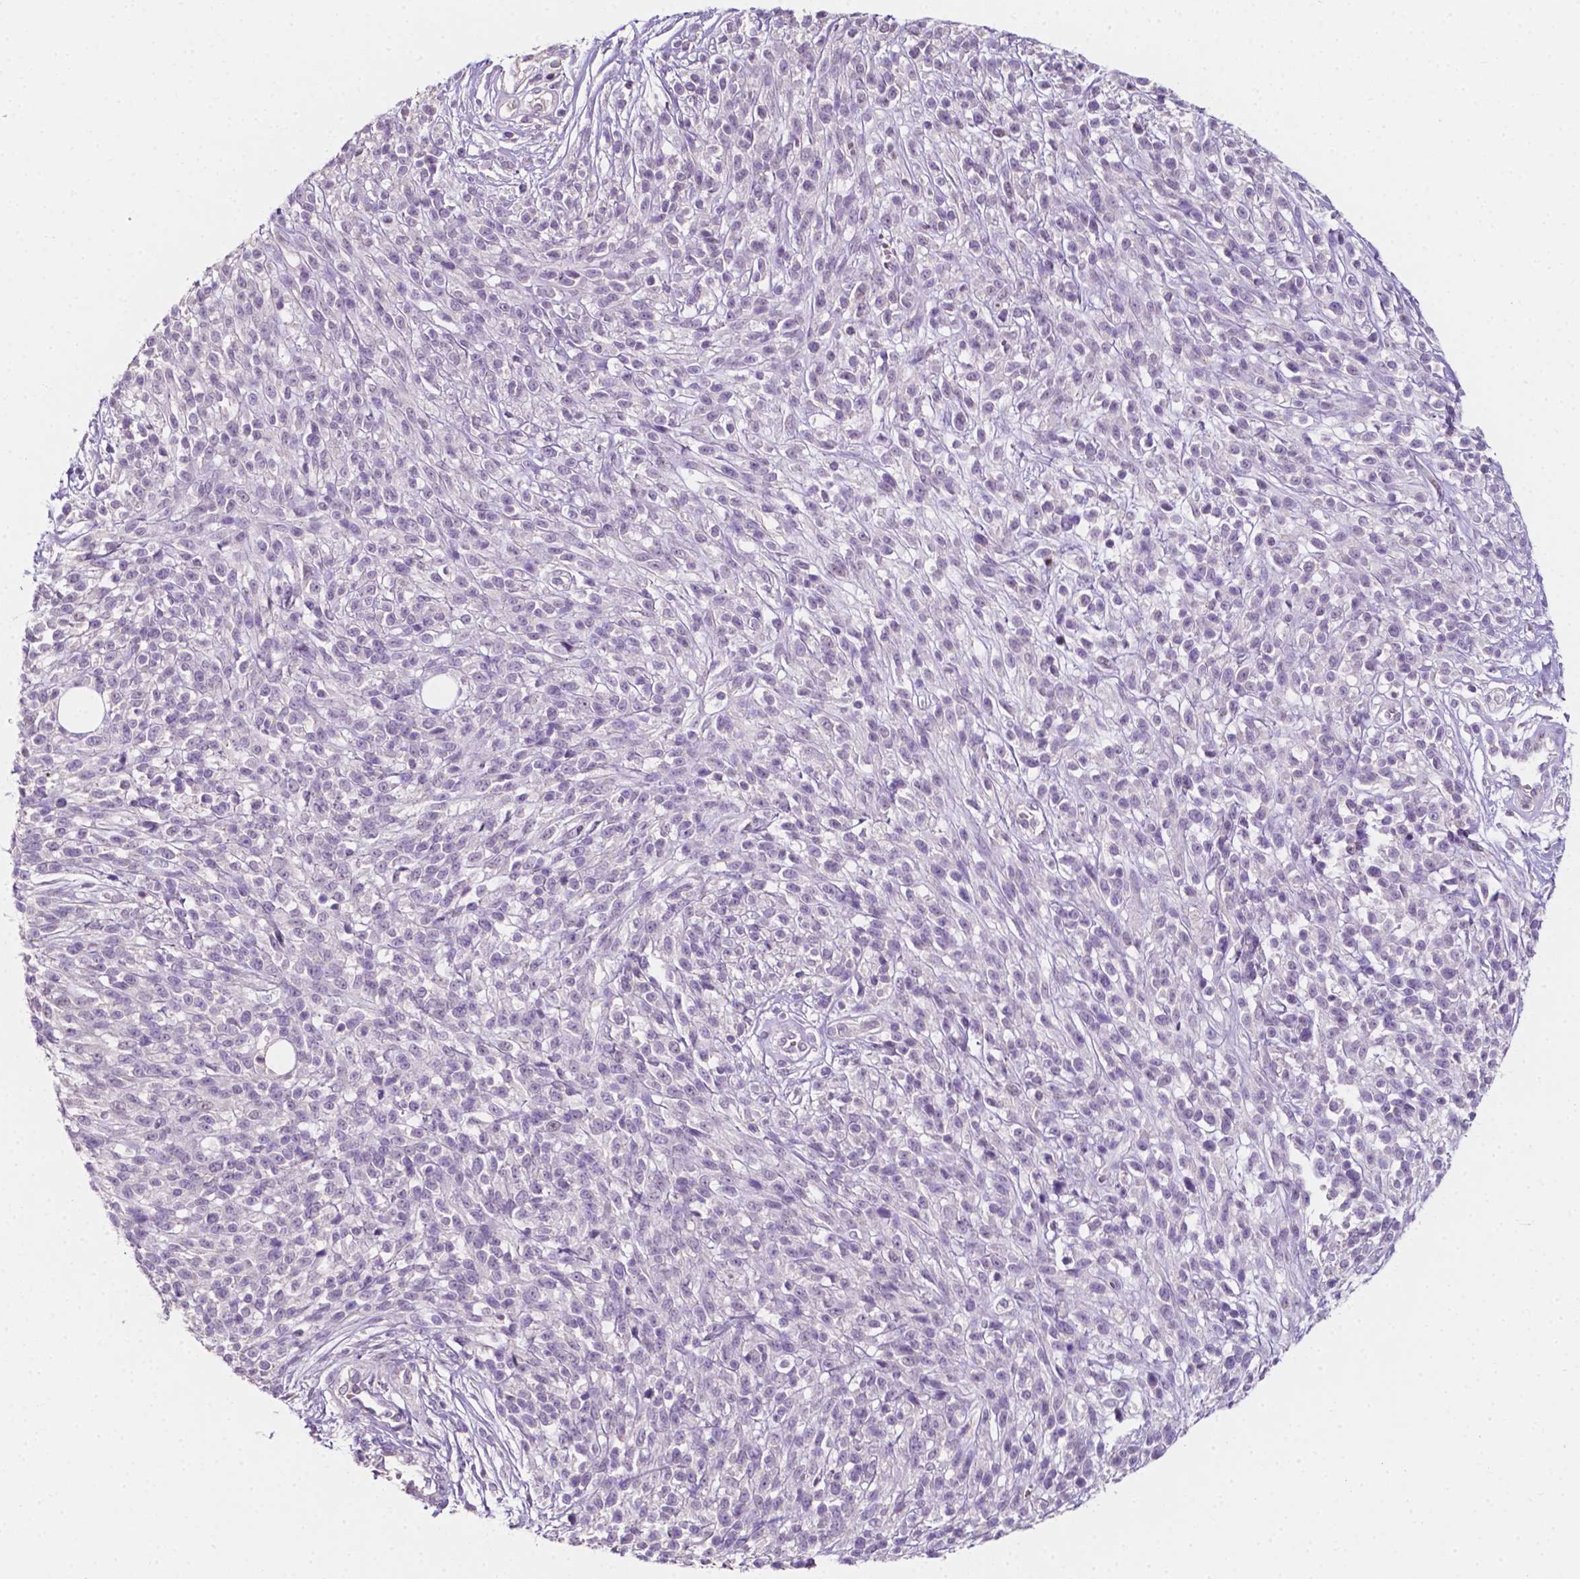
{"staining": {"intensity": "negative", "quantity": "none", "location": "none"}, "tissue": "melanoma", "cell_type": "Tumor cells", "image_type": "cancer", "snomed": [{"axis": "morphology", "description": "Malignant melanoma, NOS"}, {"axis": "topography", "description": "Skin"}, {"axis": "topography", "description": "Skin of trunk"}], "caption": "Immunohistochemical staining of human melanoma reveals no significant positivity in tumor cells.", "gene": "EGFR", "patient": {"sex": "male", "age": 74}}